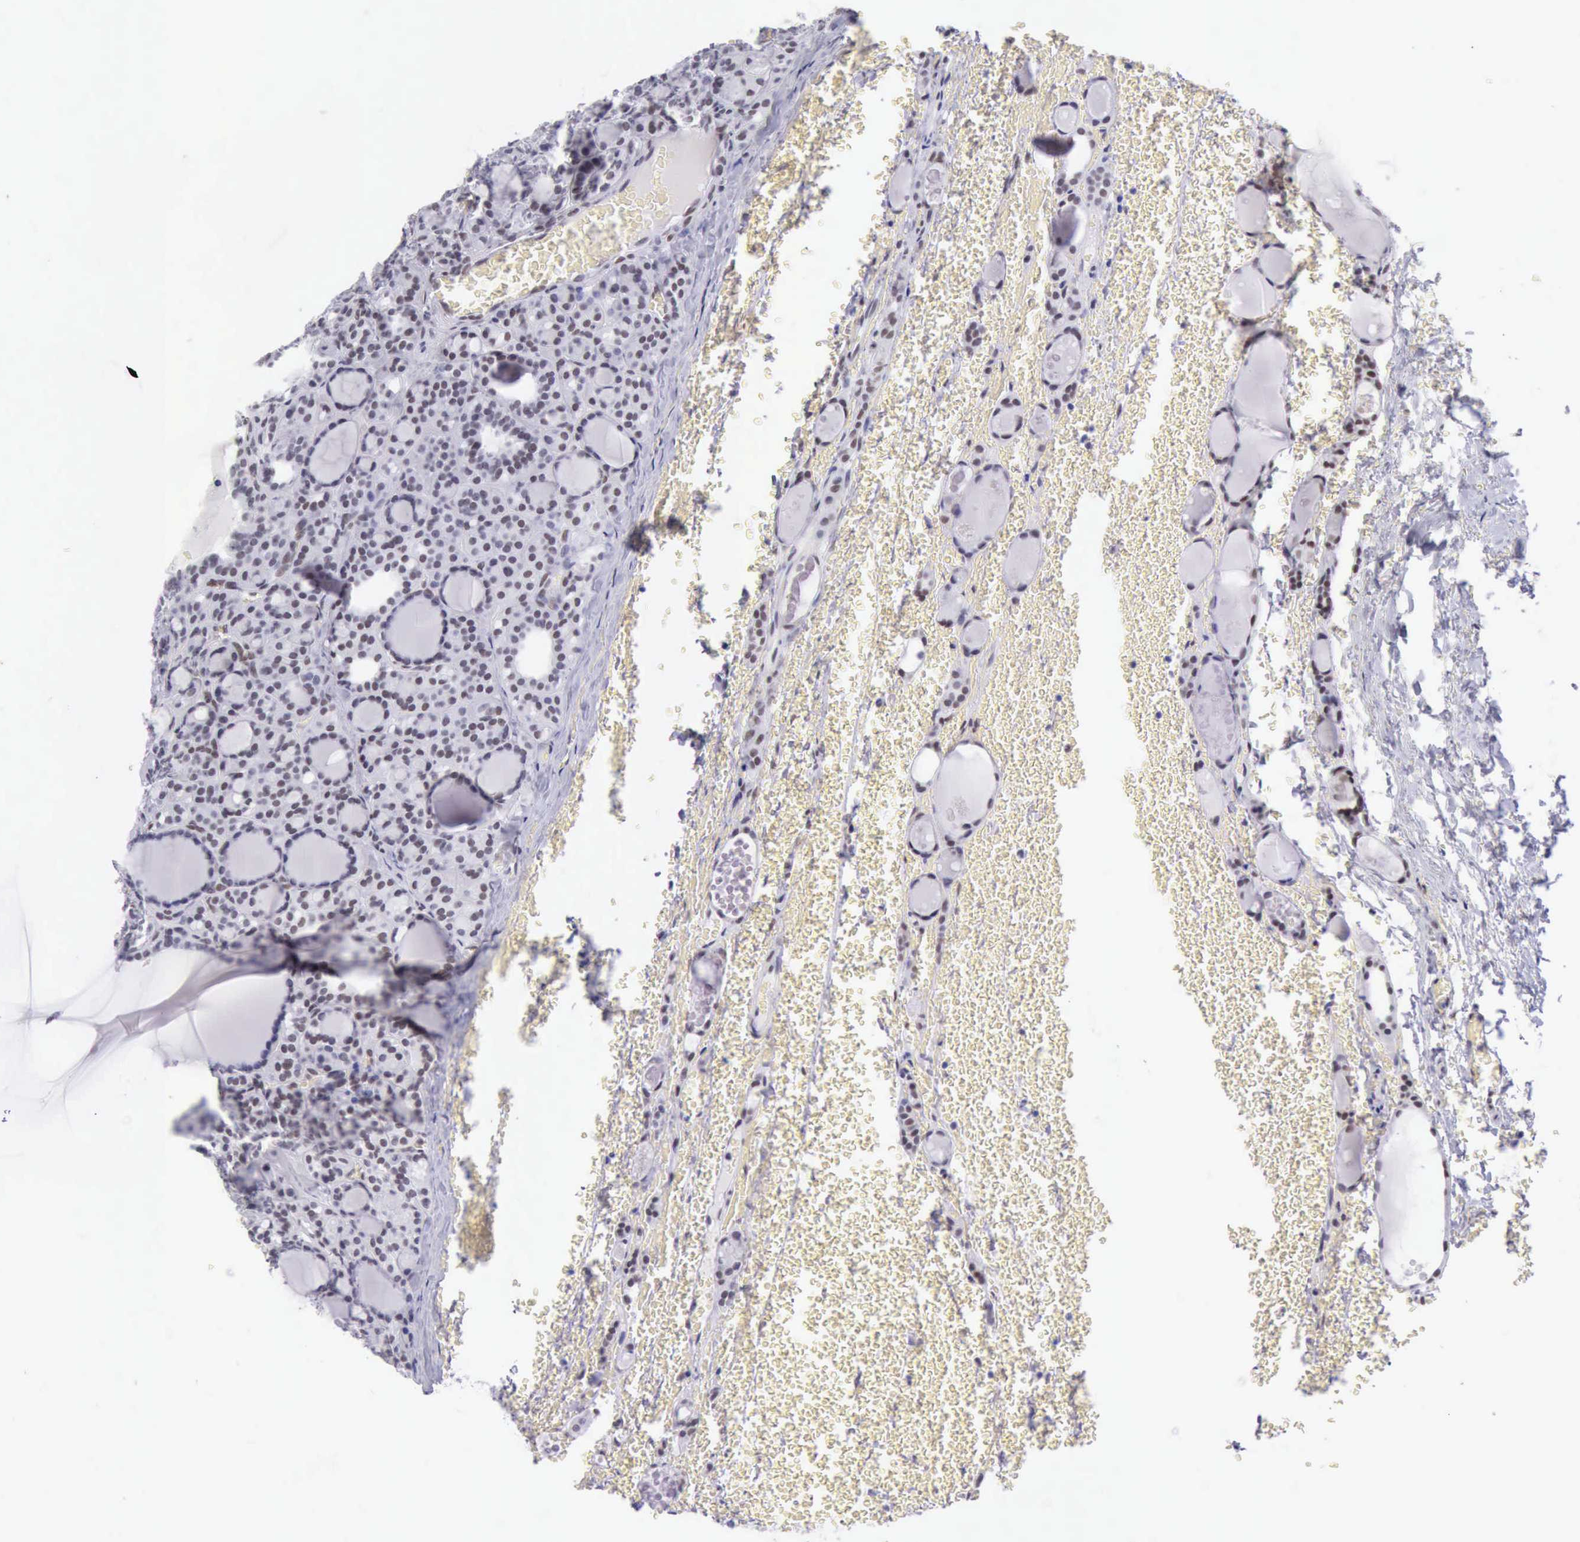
{"staining": {"intensity": "weak", "quantity": "25%-75%", "location": "nuclear"}, "tissue": "thyroid cancer", "cell_type": "Tumor cells", "image_type": "cancer", "snomed": [{"axis": "morphology", "description": "Follicular adenoma carcinoma, NOS"}, {"axis": "topography", "description": "Thyroid gland"}], "caption": "An image showing weak nuclear positivity in approximately 25%-75% of tumor cells in thyroid follicular adenoma carcinoma, as visualized by brown immunohistochemical staining.", "gene": "EP300", "patient": {"sex": "female", "age": 71}}